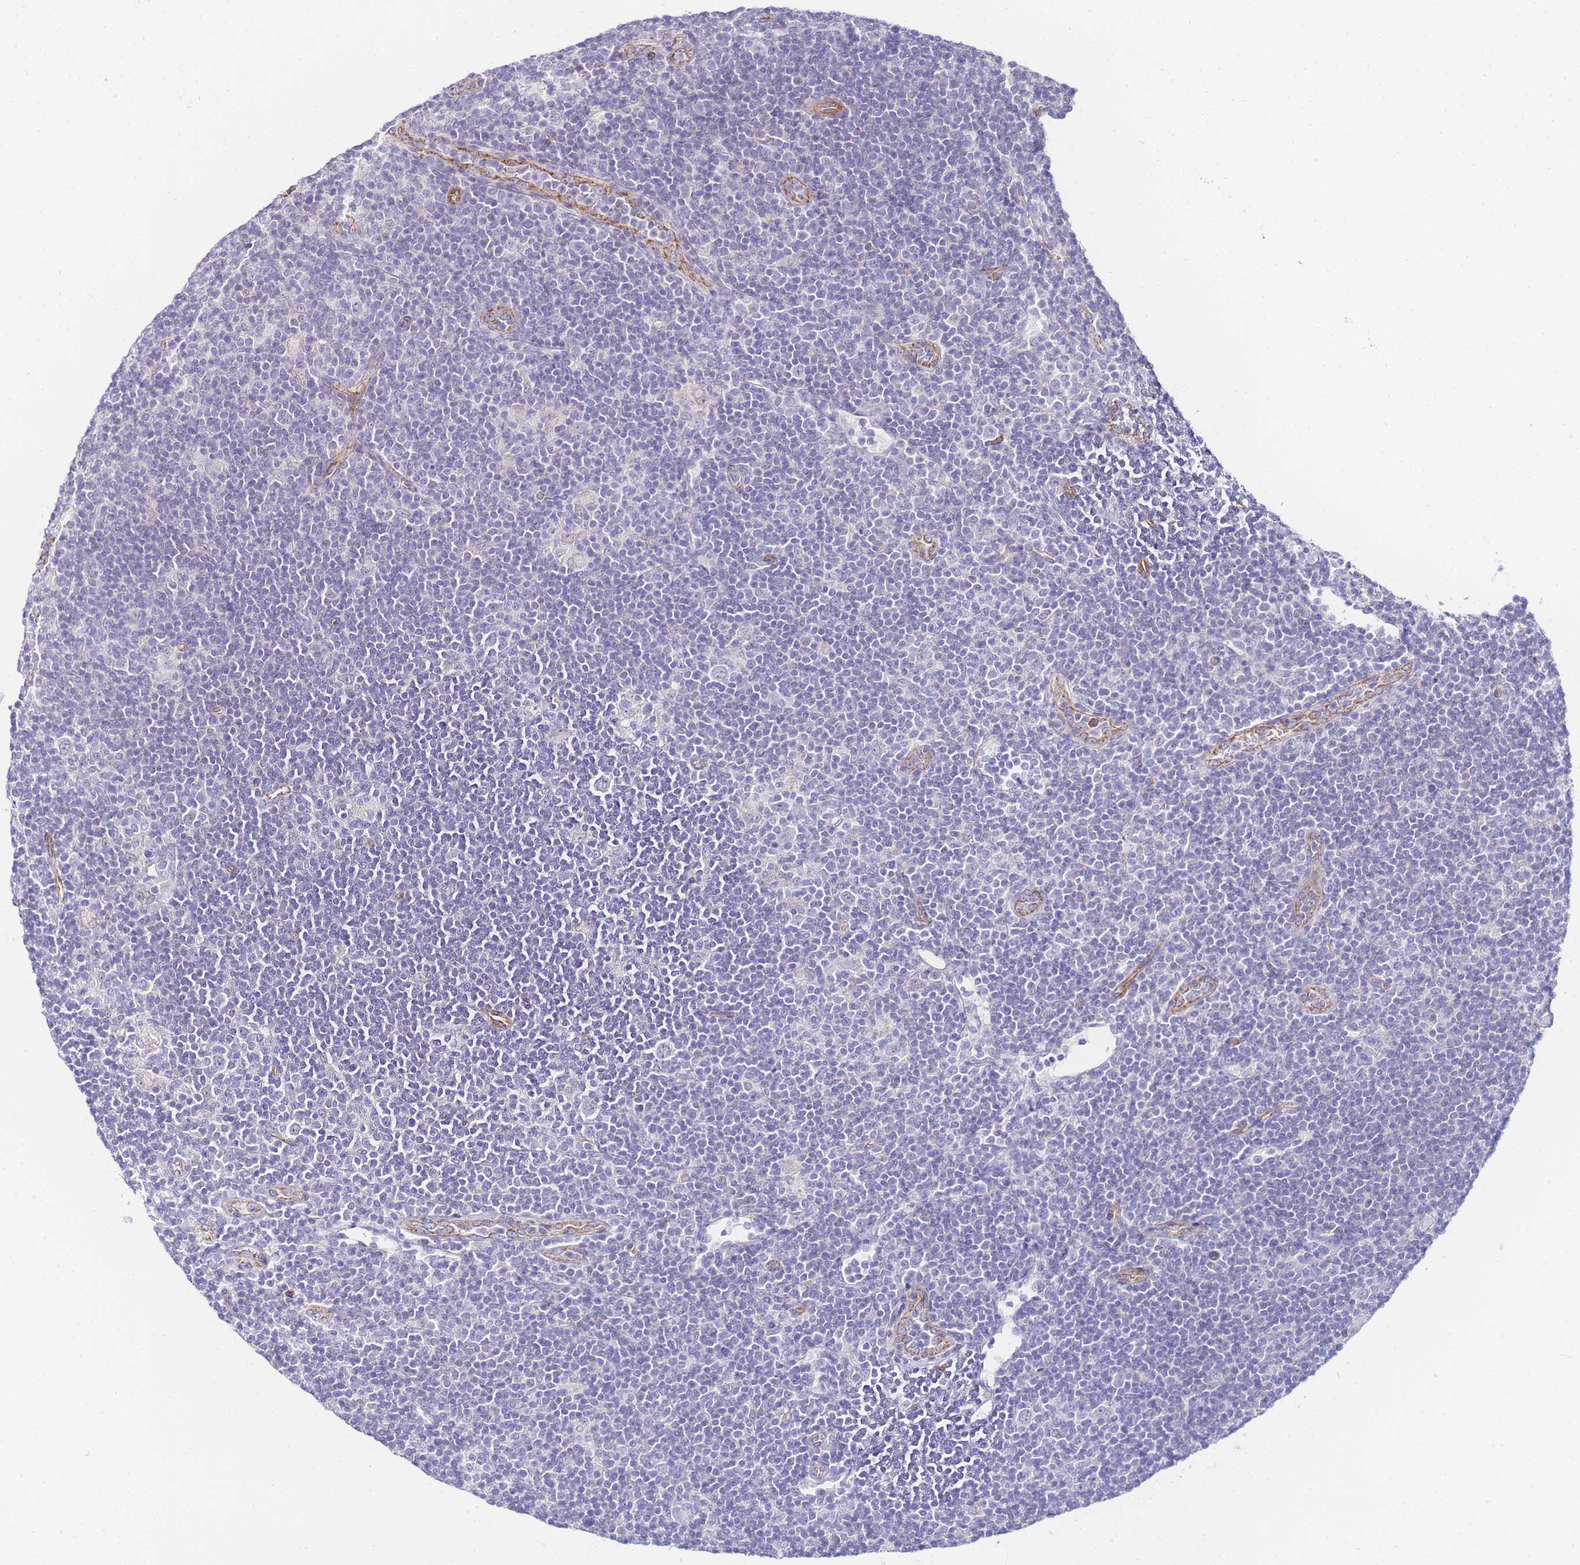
{"staining": {"intensity": "negative", "quantity": "none", "location": "none"}, "tissue": "lymphoma", "cell_type": "Tumor cells", "image_type": "cancer", "snomed": [{"axis": "morphology", "description": "Hodgkin's disease, NOS"}, {"axis": "topography", "description": "Lymph node"}], "caption": "This is an IHC photomicrograph of Hodgkin's disease. There is no staining in tumor cells.", "gene": "PDCD7", "patient": {"sex": "female", "age": 57}}